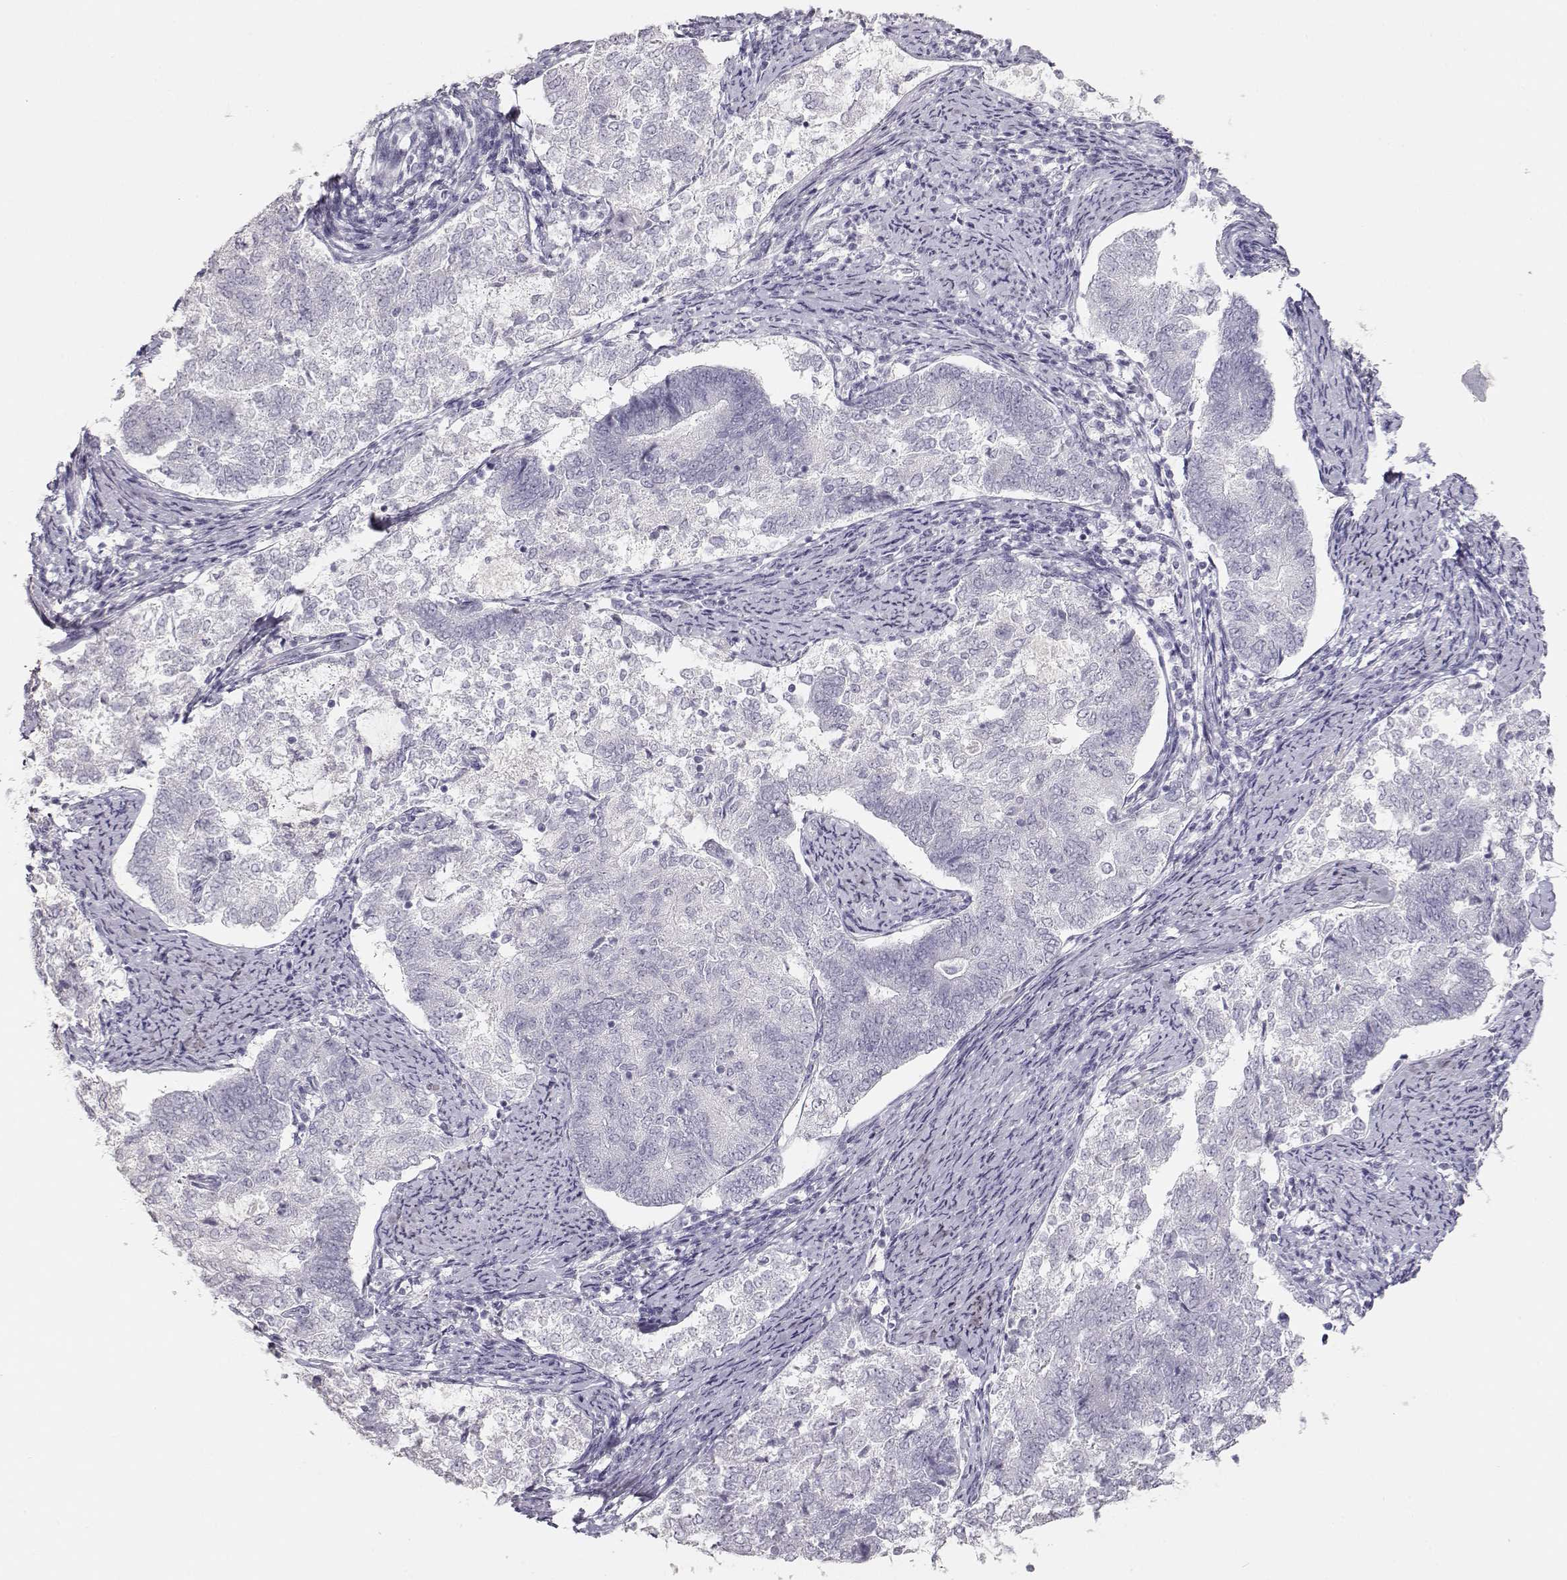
{"staining": {"intensity": "negative", "quantity": "none", "location": "none"}, "tissue": "endometrial cancer", "cell_type": "Tumor cells", "image_type": "cancer", "snomed": [{"axis": "morphology", "description": "Adenocarcinoma, NOS"}, {"axis": "topography", "description": "Endometrium"}], "caption": "Endometrial adenocarcinoma was stained to show a protein in brown. There is no significant staining in tumor cells.", "gene": "TKTL1", "patient": {"sex": "female", "age": 65}}